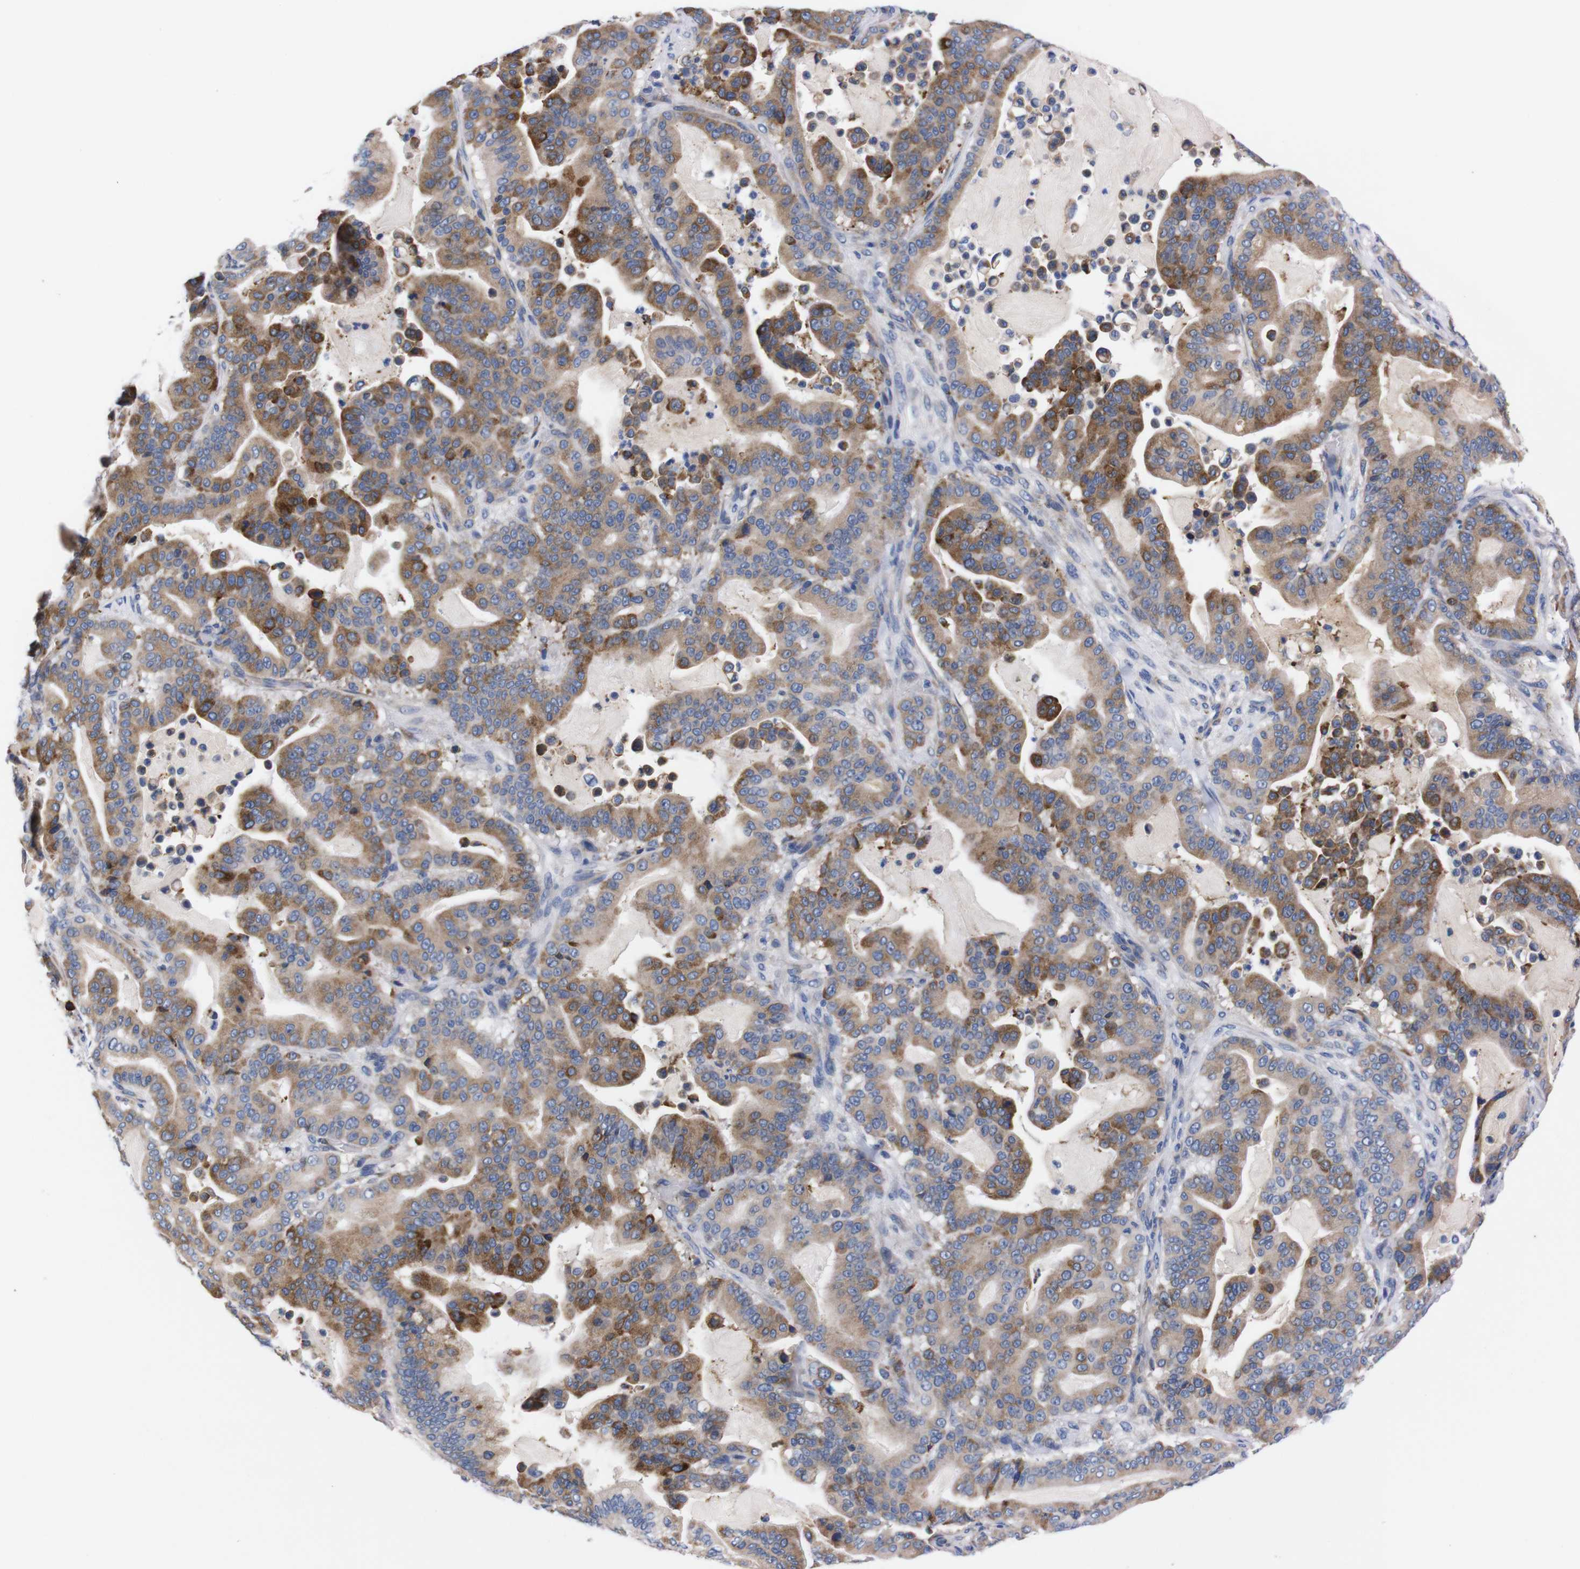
{"staining": {"intensity": "moderate", "quantity": ">75%", "location": "cytoplasmic/membranous"}, "tissue": "pancreatic cancer", "cell_type": "Tumor cells", "image_type": "cancer", "snomed": [{"axis": "morphology", "description": "Adenocarcinoma, NOS"}, {"axis": "topography", "description": "Pancreas"}], "caption": "There is medium levels of moderate cytoplasmic/membranous expression in tumor cells of pancreatic cancer, as demonstrated by immunohistochemical staining (brown color).", "gene": "NEBL", "patient": {"sex": "male", "age": 63}}